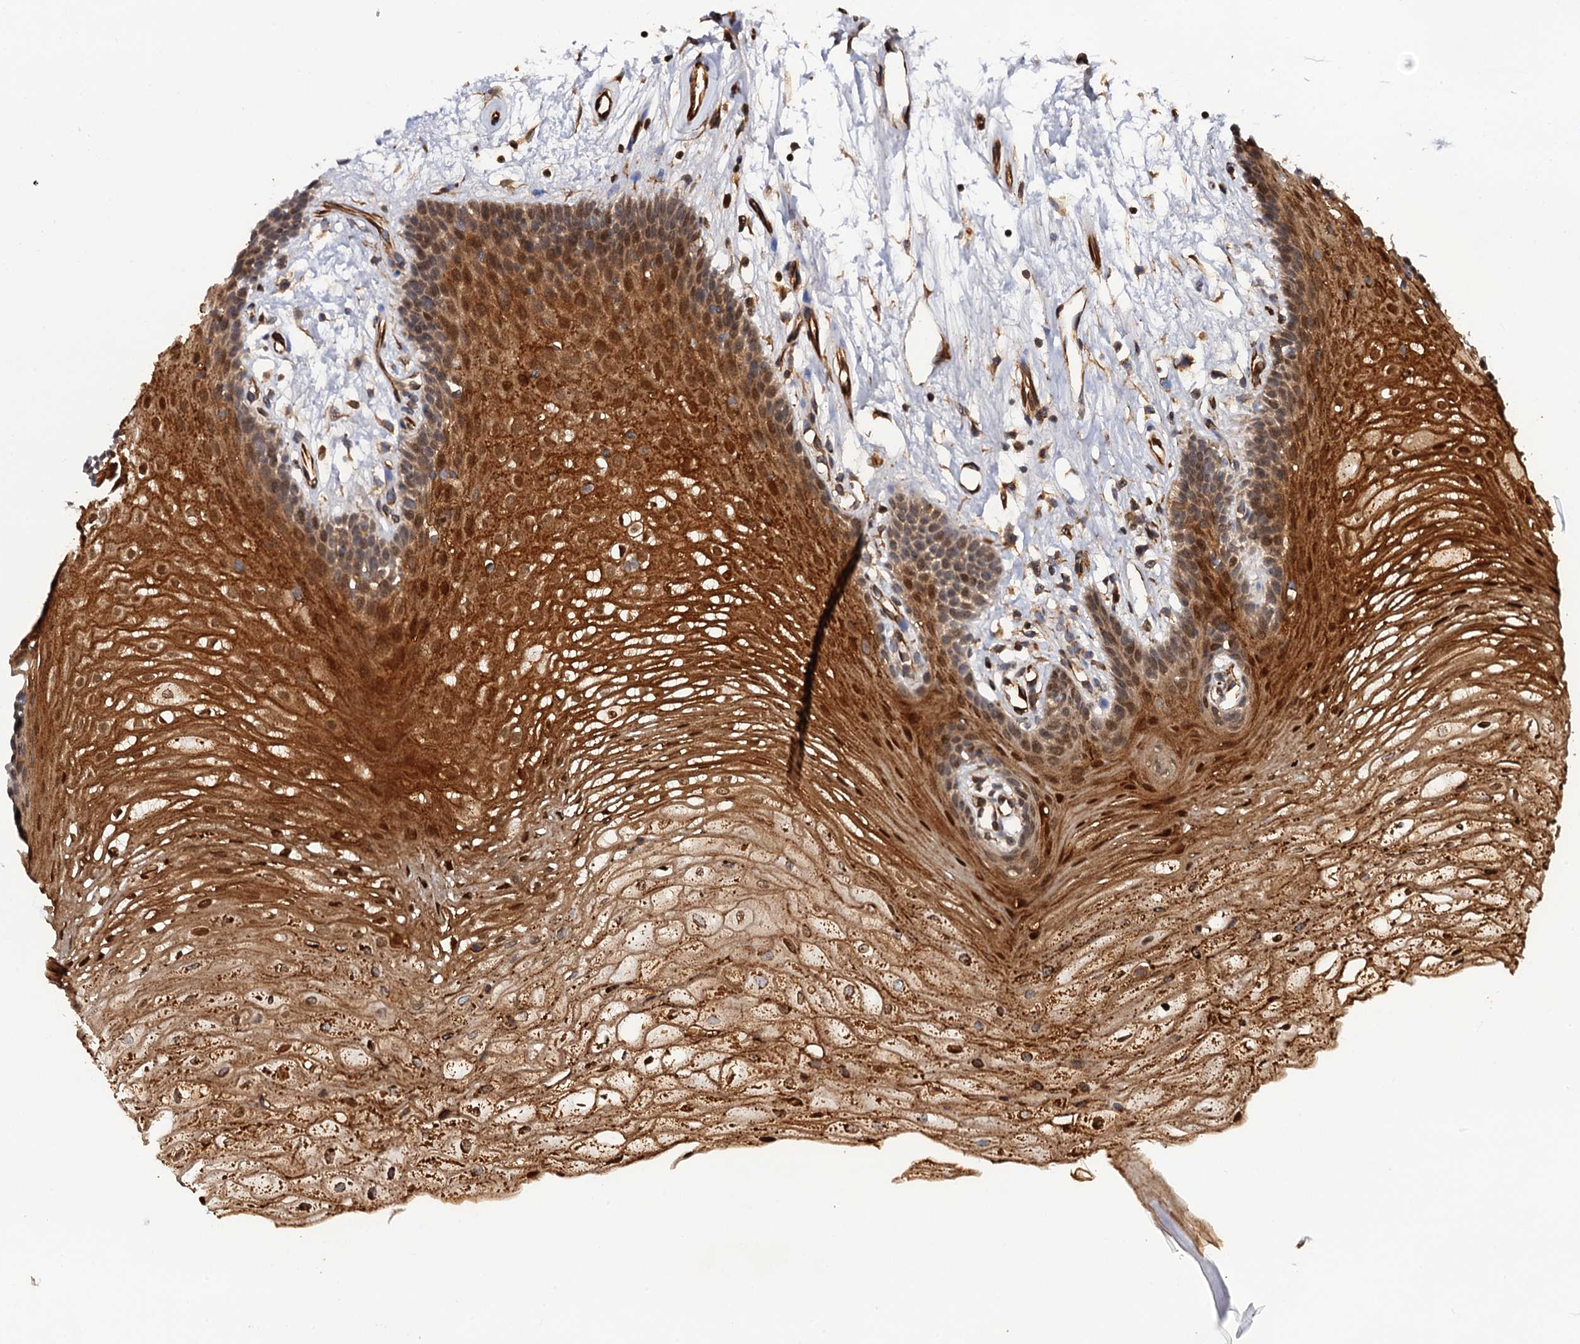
{"staining": {"intensity": "strong", "quantity": ">75%", "location": "cytoplasmic/membranous,nuclear"}, "tissue": "oral mucosa", "cell_type": "Squamous epithelial cells", "image_type": "normal", "snomed": [{"axis": "morphology", "description": "Normal tissue, NOS"}, {"axis": "topography", "description": "Oral tissue"}], "caption": "Human oral mucosa stained for a protein (brown) shows strong cytoplasmic/membranous,nuclear positive expression in about >75% of squamous epithelial cells.", "gene": "FSIP1", "patient": {"sex": "female", "age": 80}}